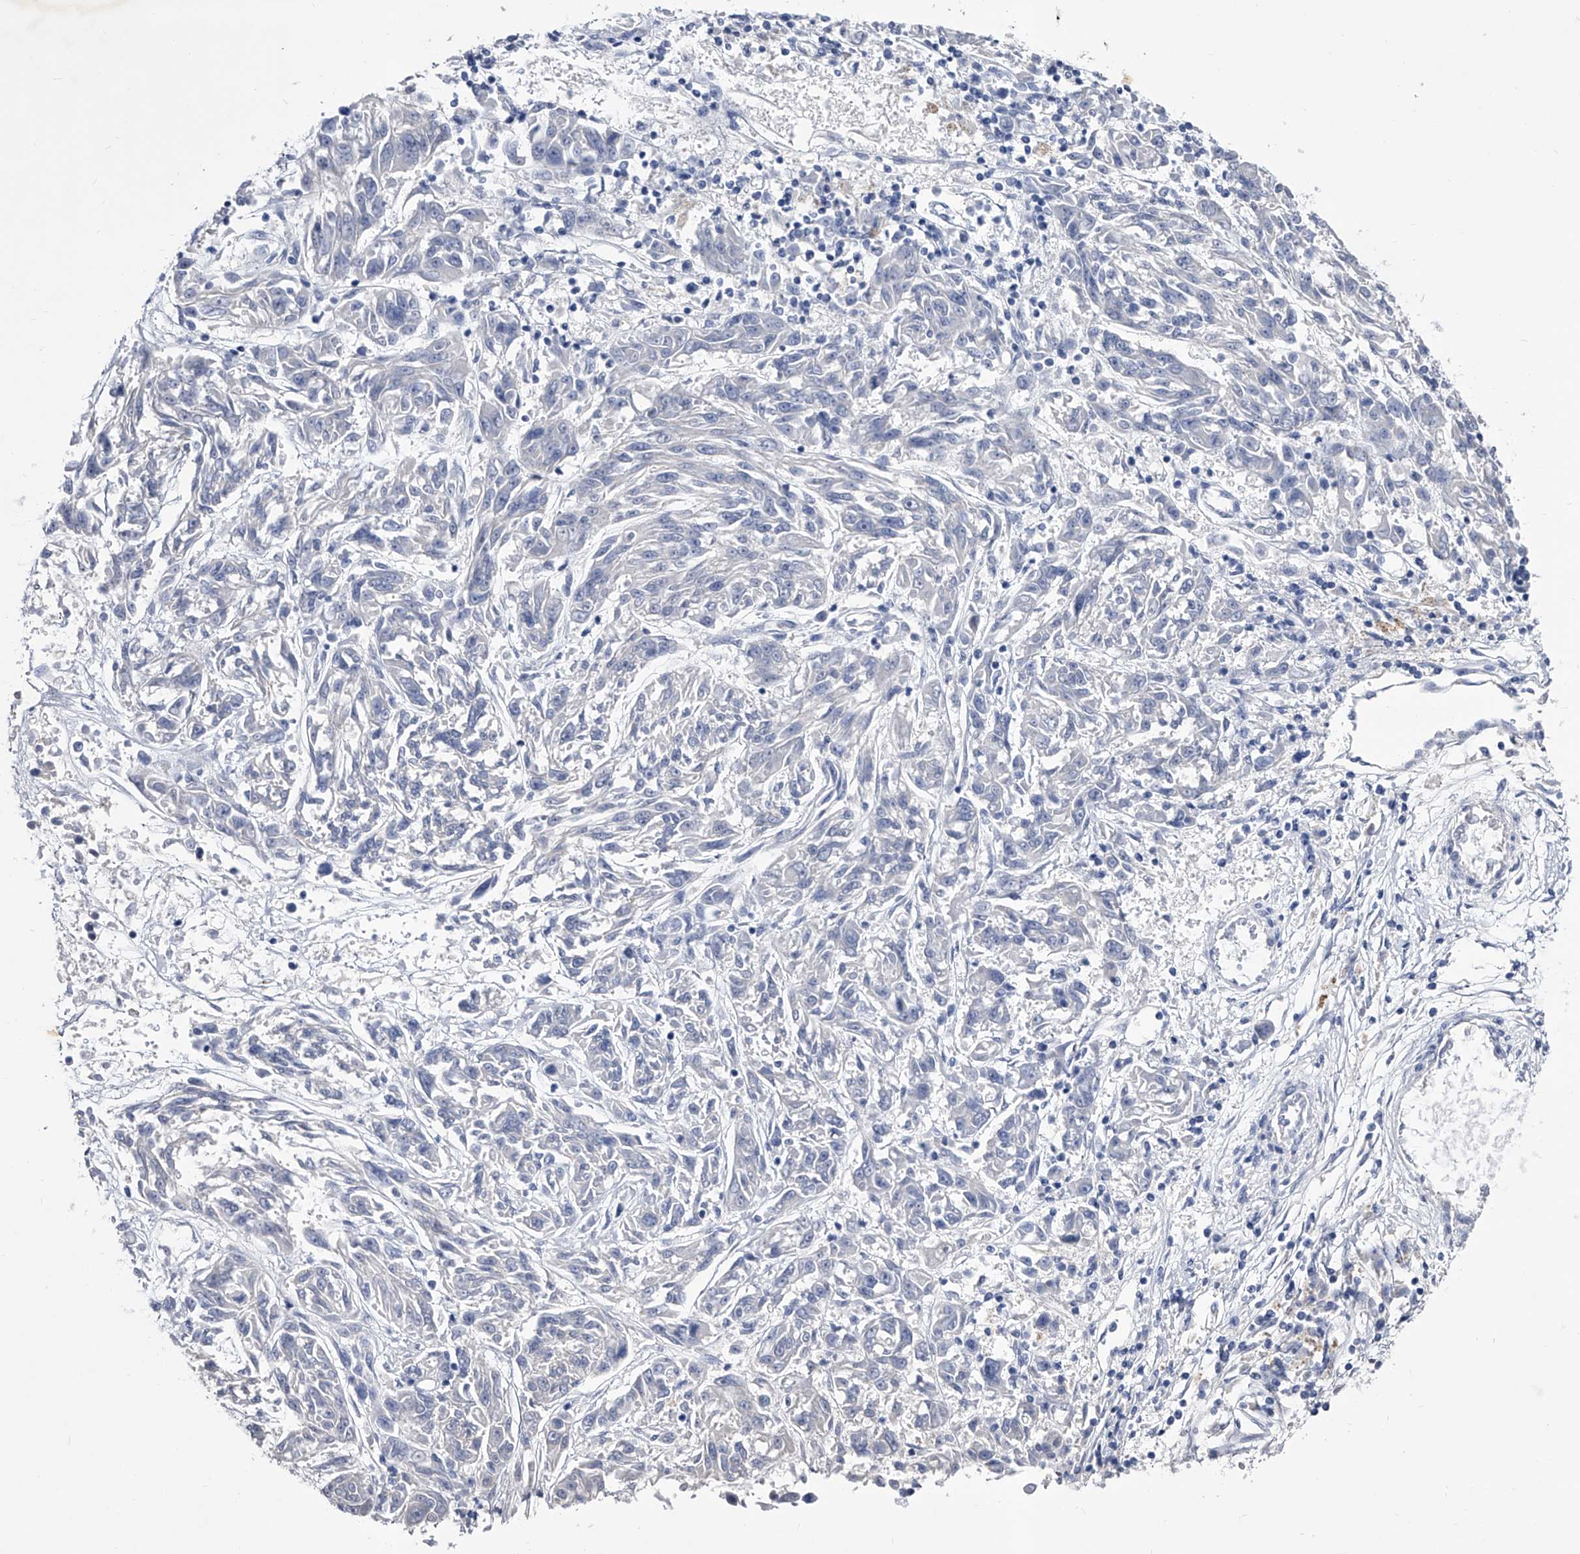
{"staining": {"intensity": "negative", "quantity": "none", "location": "none"}, "tissue": "melanoma", "cell_type": "Tumor cells", "image_type": "cancer", "snomed": [{"axis": "morphology", "description": "Malignant melanoma, NOS"}, {"axis": "topography", "description": "Skin"}], "caption": "This is an immunohistochemistry (IHC) photomicrograph of human malignant melanoma. There is no staining in tumor cells.", "gene": "CRISP2", "patient": {"sex": "male", "age": 53}}